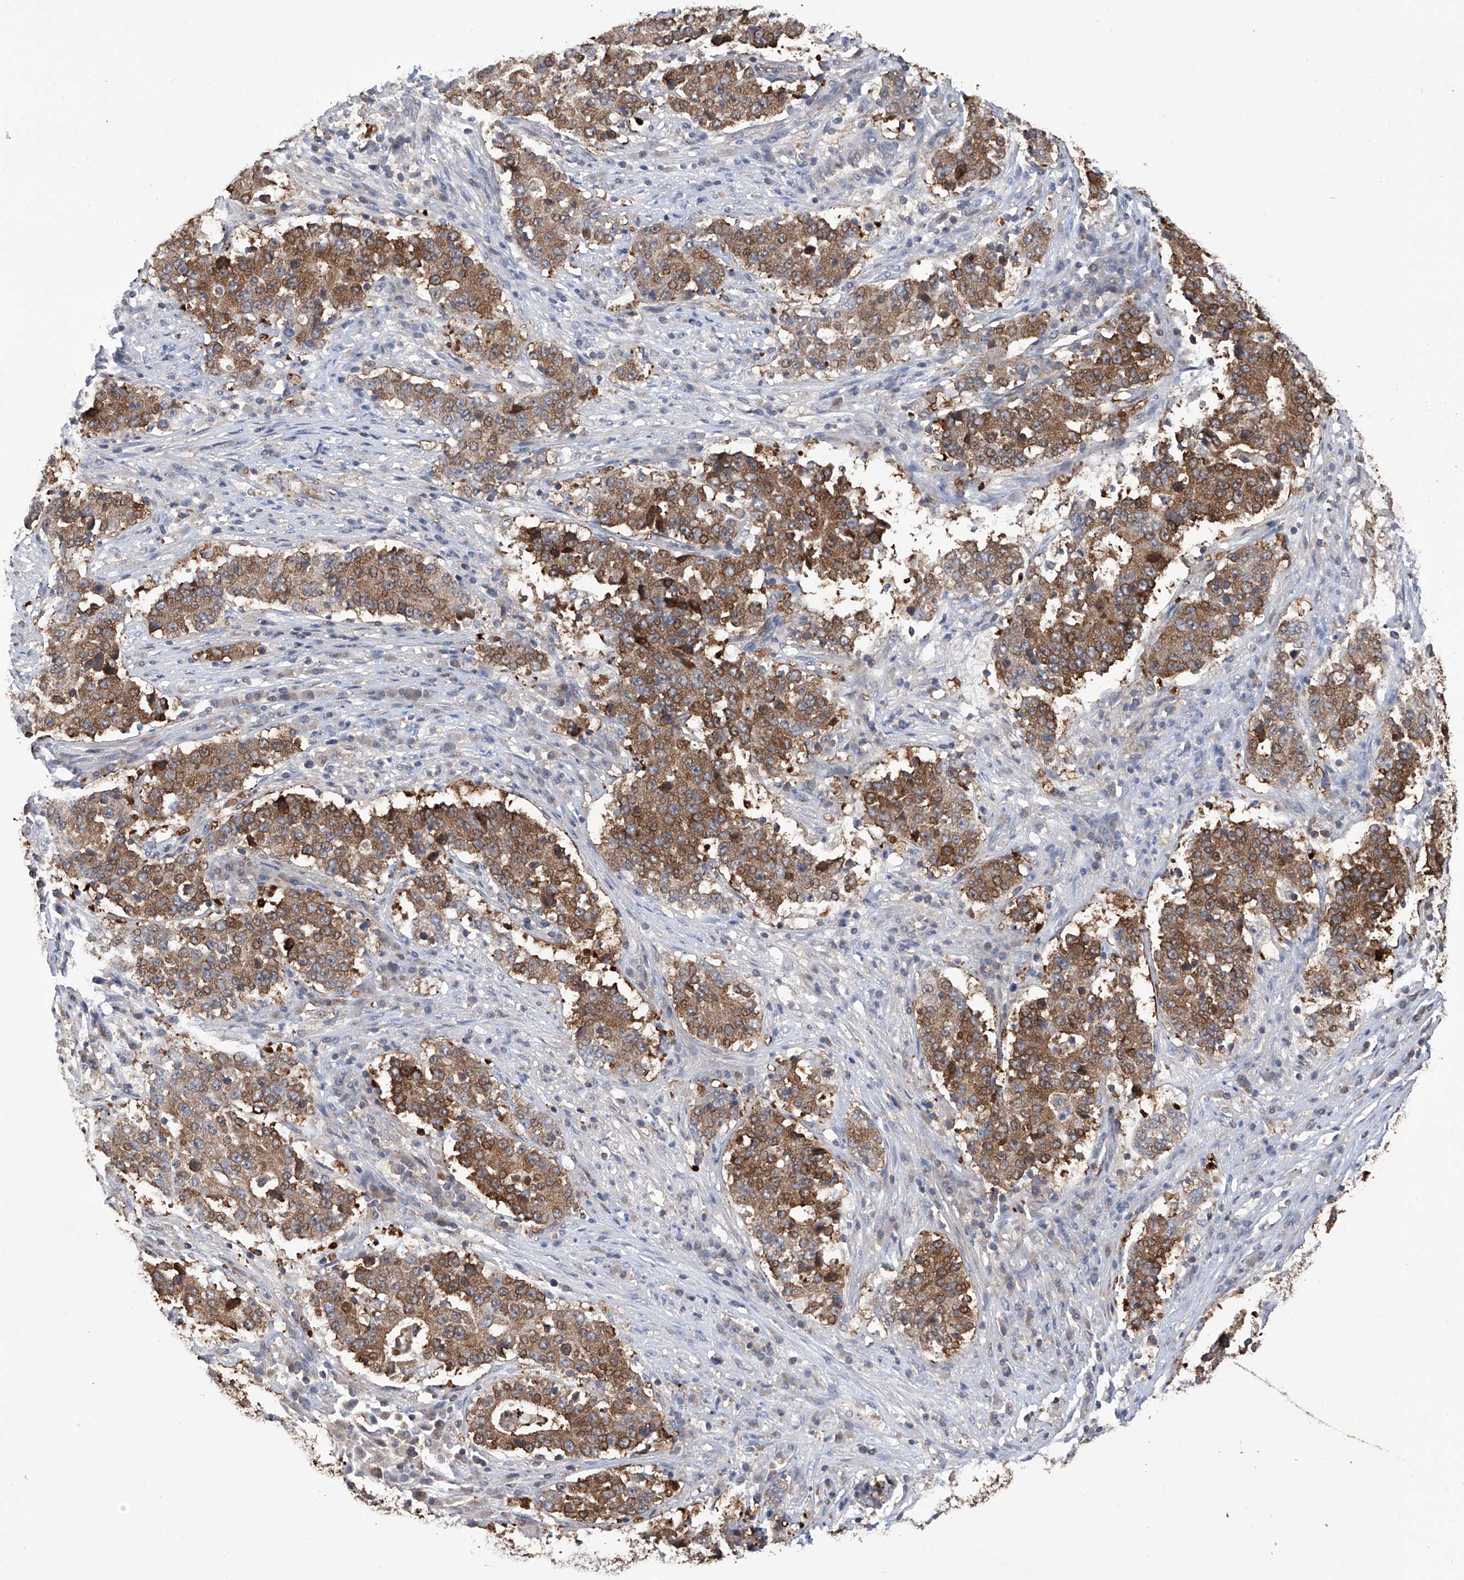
{"staining": {"intensity": "moderate", "quantity": ">75%", "location": "cytoplasmic/membranous"}, "tissue": "stomach cancer", "cell_type": "Tumor cells", "image_type": "cancer", "snomed": [{"axis": "morphology", "description": "Adenocarcinoma, NOS"}, {"axis": "topography", "description": "Stomach"}], "caption": "A histopathology image of stomach adenocarcinoma stained for a protein demonstrates moderate cytoplasmic/membranous brown staining in tumor cells.", "gene": "NUDT17", "patient": {"sex": "male", "age": 59}}